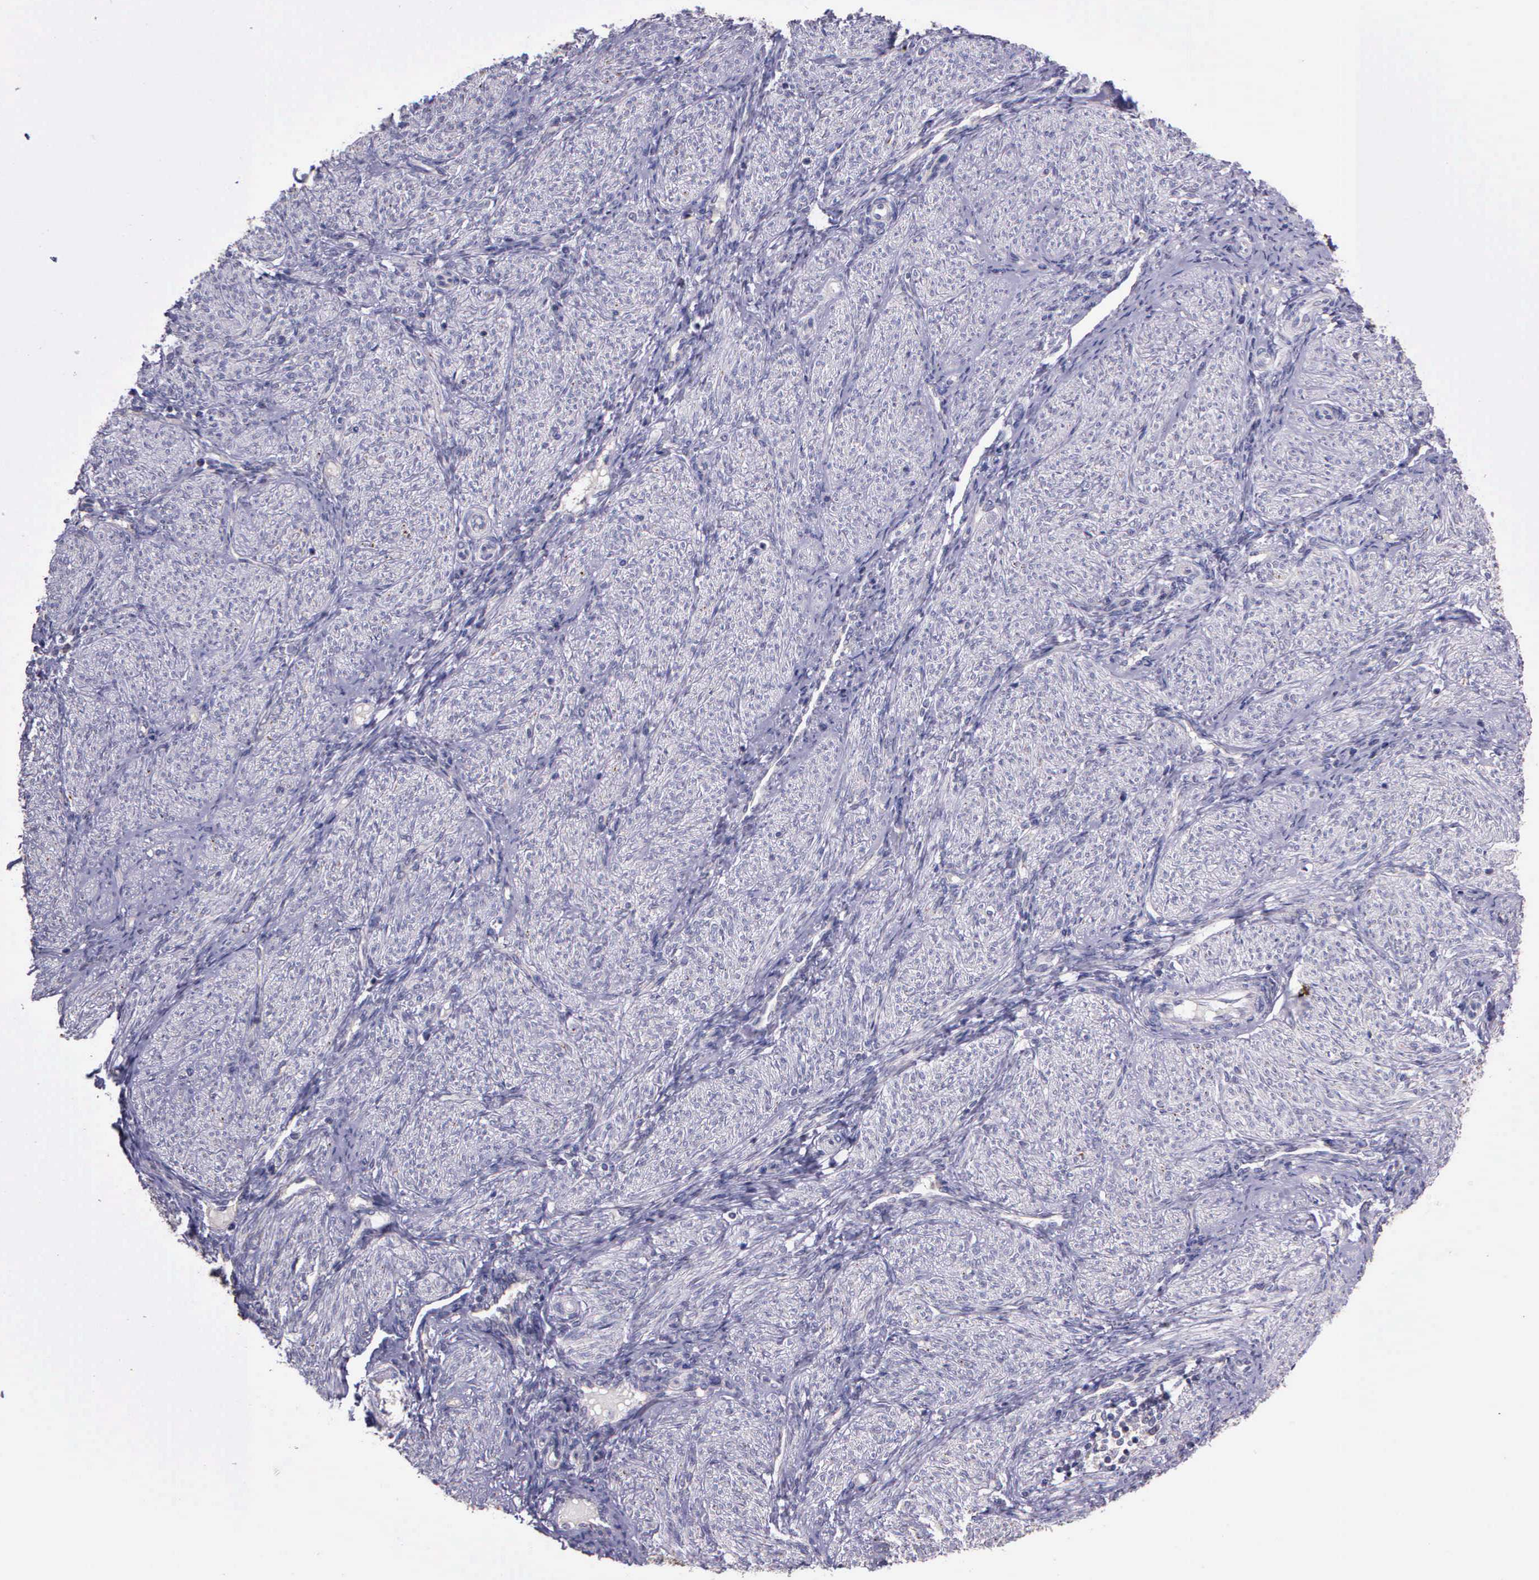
{"staining": {"intensity": "negative", "quantity": "none", "location": "none"}, "tissue": "endometrium", "cell_type": "Cells in endometrial stroma", "image_type": "normal", "snomed": [{"axis": "morphology", "description": "Normal tissue, NOS"}, {"axis": "topography", "description": "Endometrium"}], "caption": "Protein analysis of normal endometrium displays no significant expression in cells in endometrial stroma. The staining was performed using DAB to visualize the protein expression in brown, while the nuclei were stained in blue with hematoxylin (Magnification: 20x).", "gene": "IGBP1P2", "patient": {"sex": "female", "age": 36}}